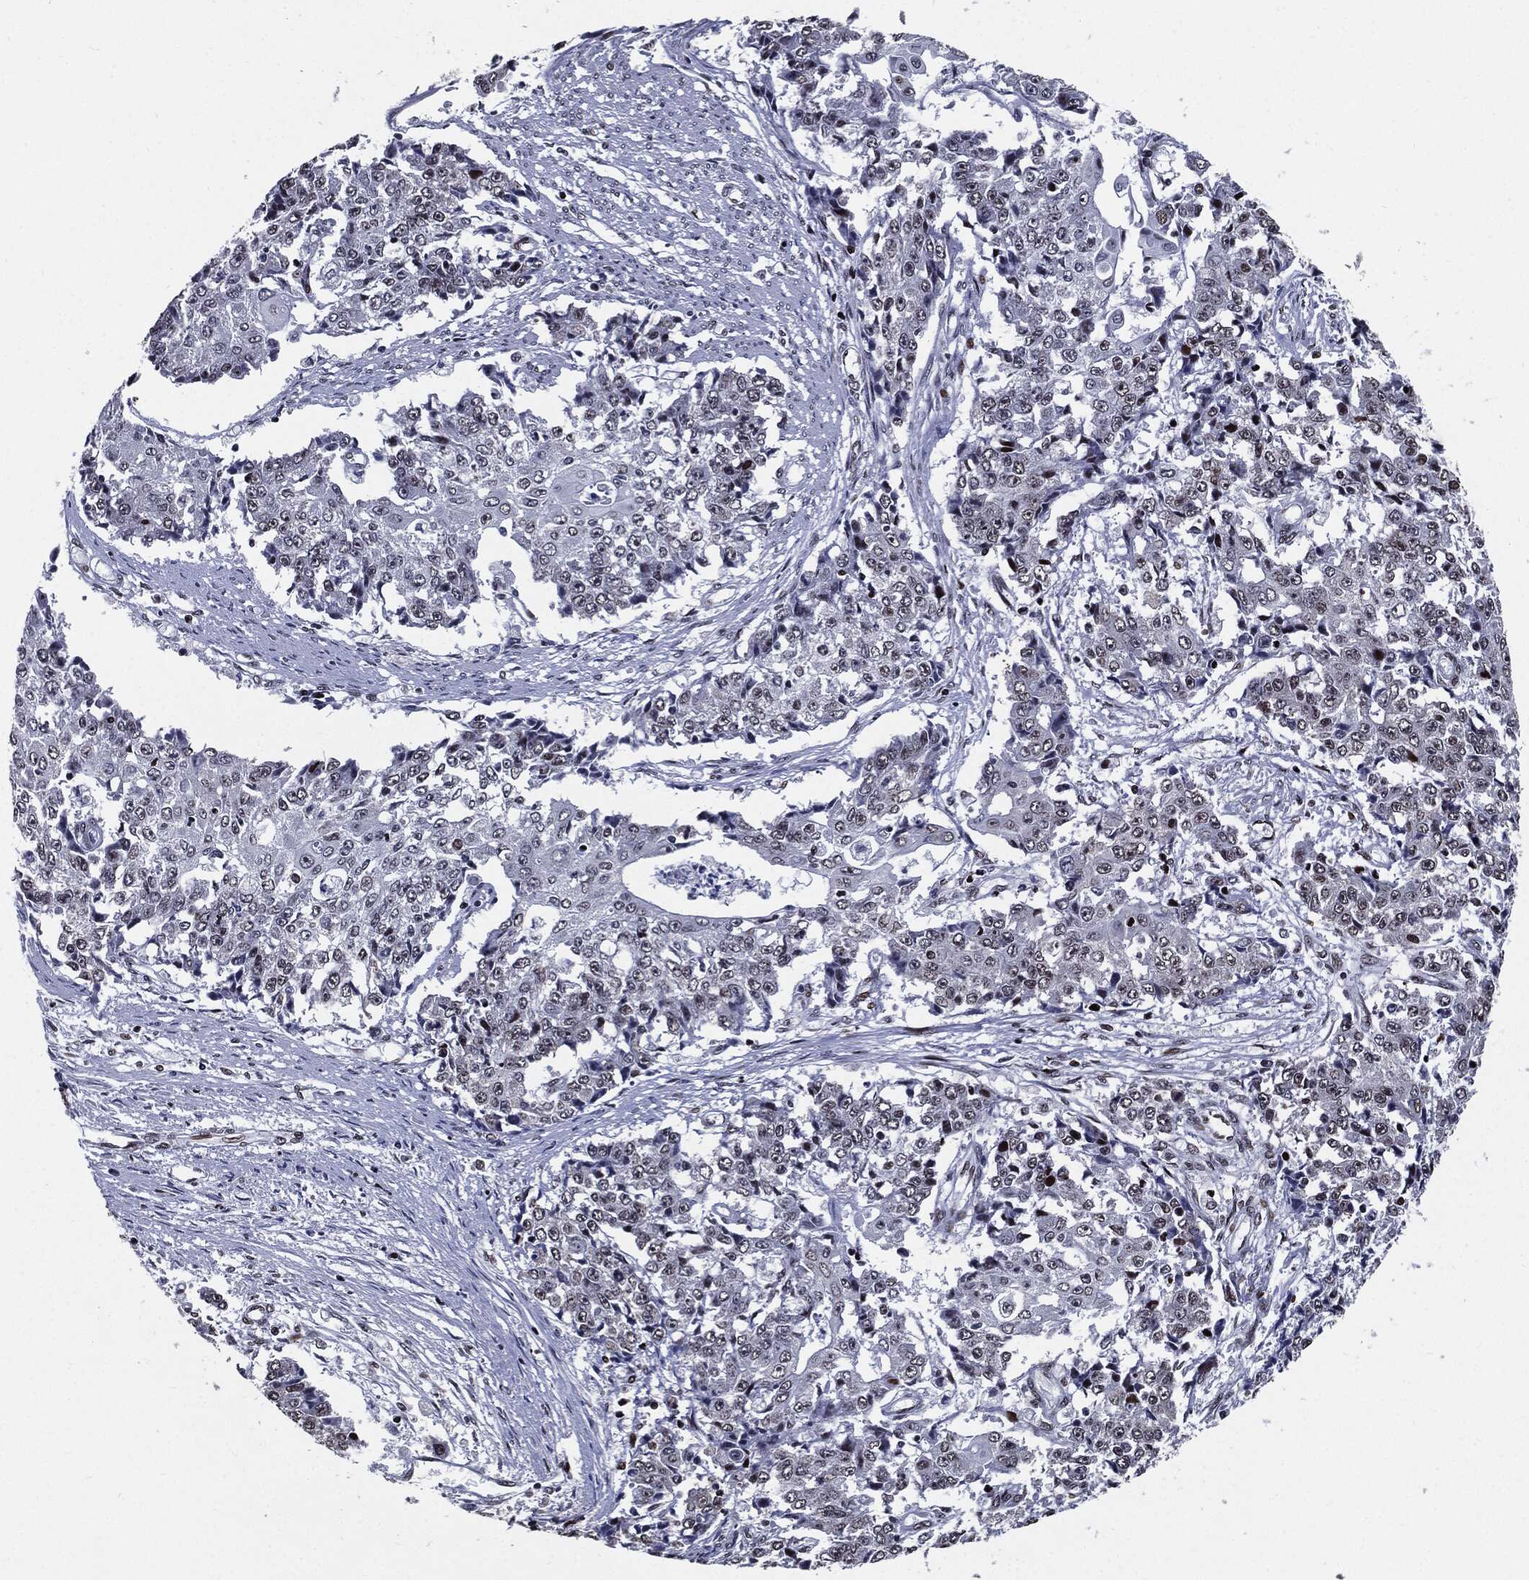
{"staining": {"intensity": "moderate", "quantity": "<25%", "location": "nuclear"}, "tissue": "ovarian cancer", "cell_type": "Tumor cells", "image_type": "cancer", "snomed": [{"axis": "morphology", "description": "Carcinoma, endometroid"}, {"axis": "topography", "description": "Ovary"}], "caption": "The immunohistochemical stain labels moderate nuclear expression in tumor cells of ovarian cancer tissue.", "gene": "ZFP91", "patient": {"sex": "female", "age": 42}}